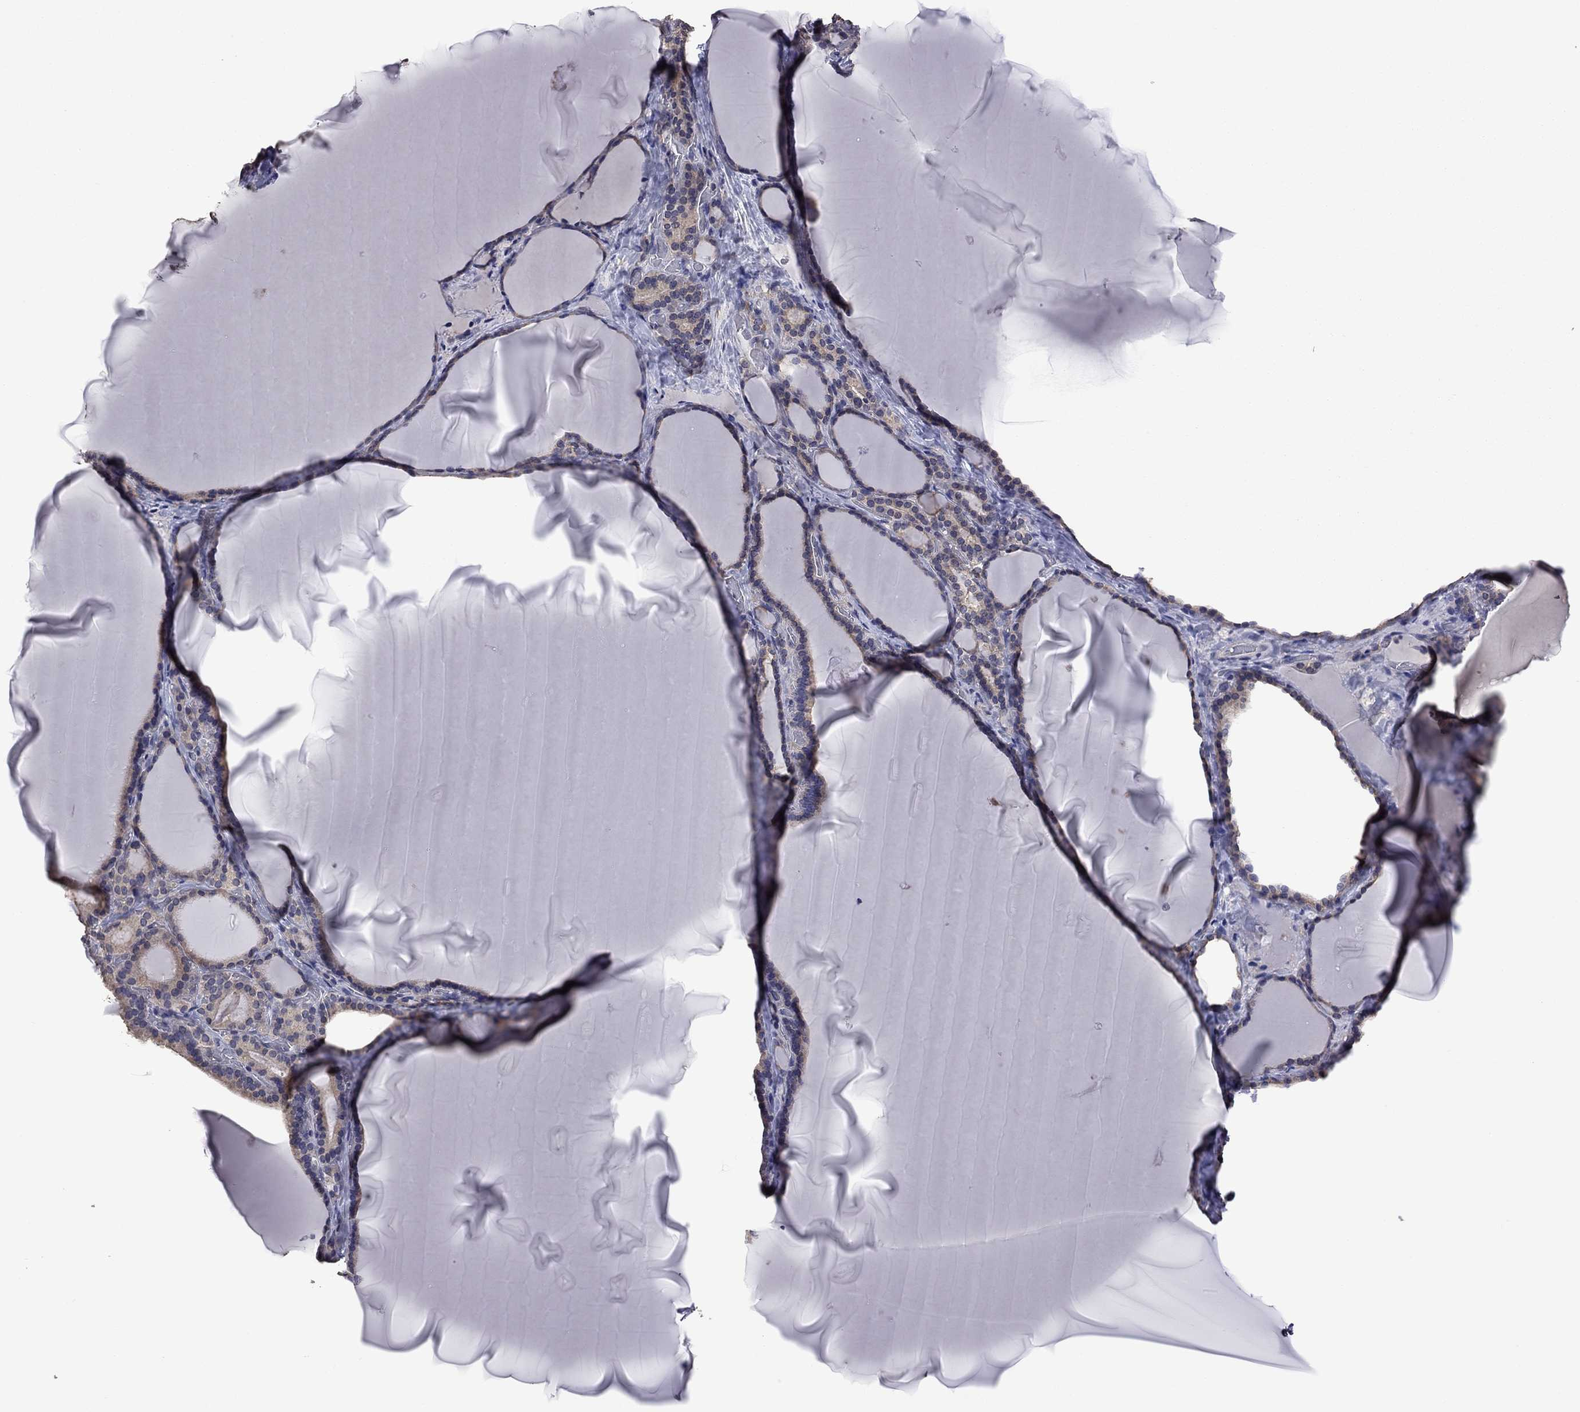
{"staining": {"intensity": "moderate", "quantity": ">75%", "location": "cytoplasmic/membranous"}, "tissue": "thyroid gland", "cell_type": "Glandular cells", "image_type": "normal", "snomed": [{"axis": "morphology", "description": "Normal tissue, NOS"}, {"axis": "morphology", "description": "Hyperplasia, NOS"}, {"axis": "topography", "description": "Thyroid gland"}], "caption": "Glandular cells show medium levels of moderate cytoplasmic/membranous staining in about >75% of cells in normal human thyroid gland.", "gene": "TSNARE1", "patient": {"sex": "female", "age": 27}}